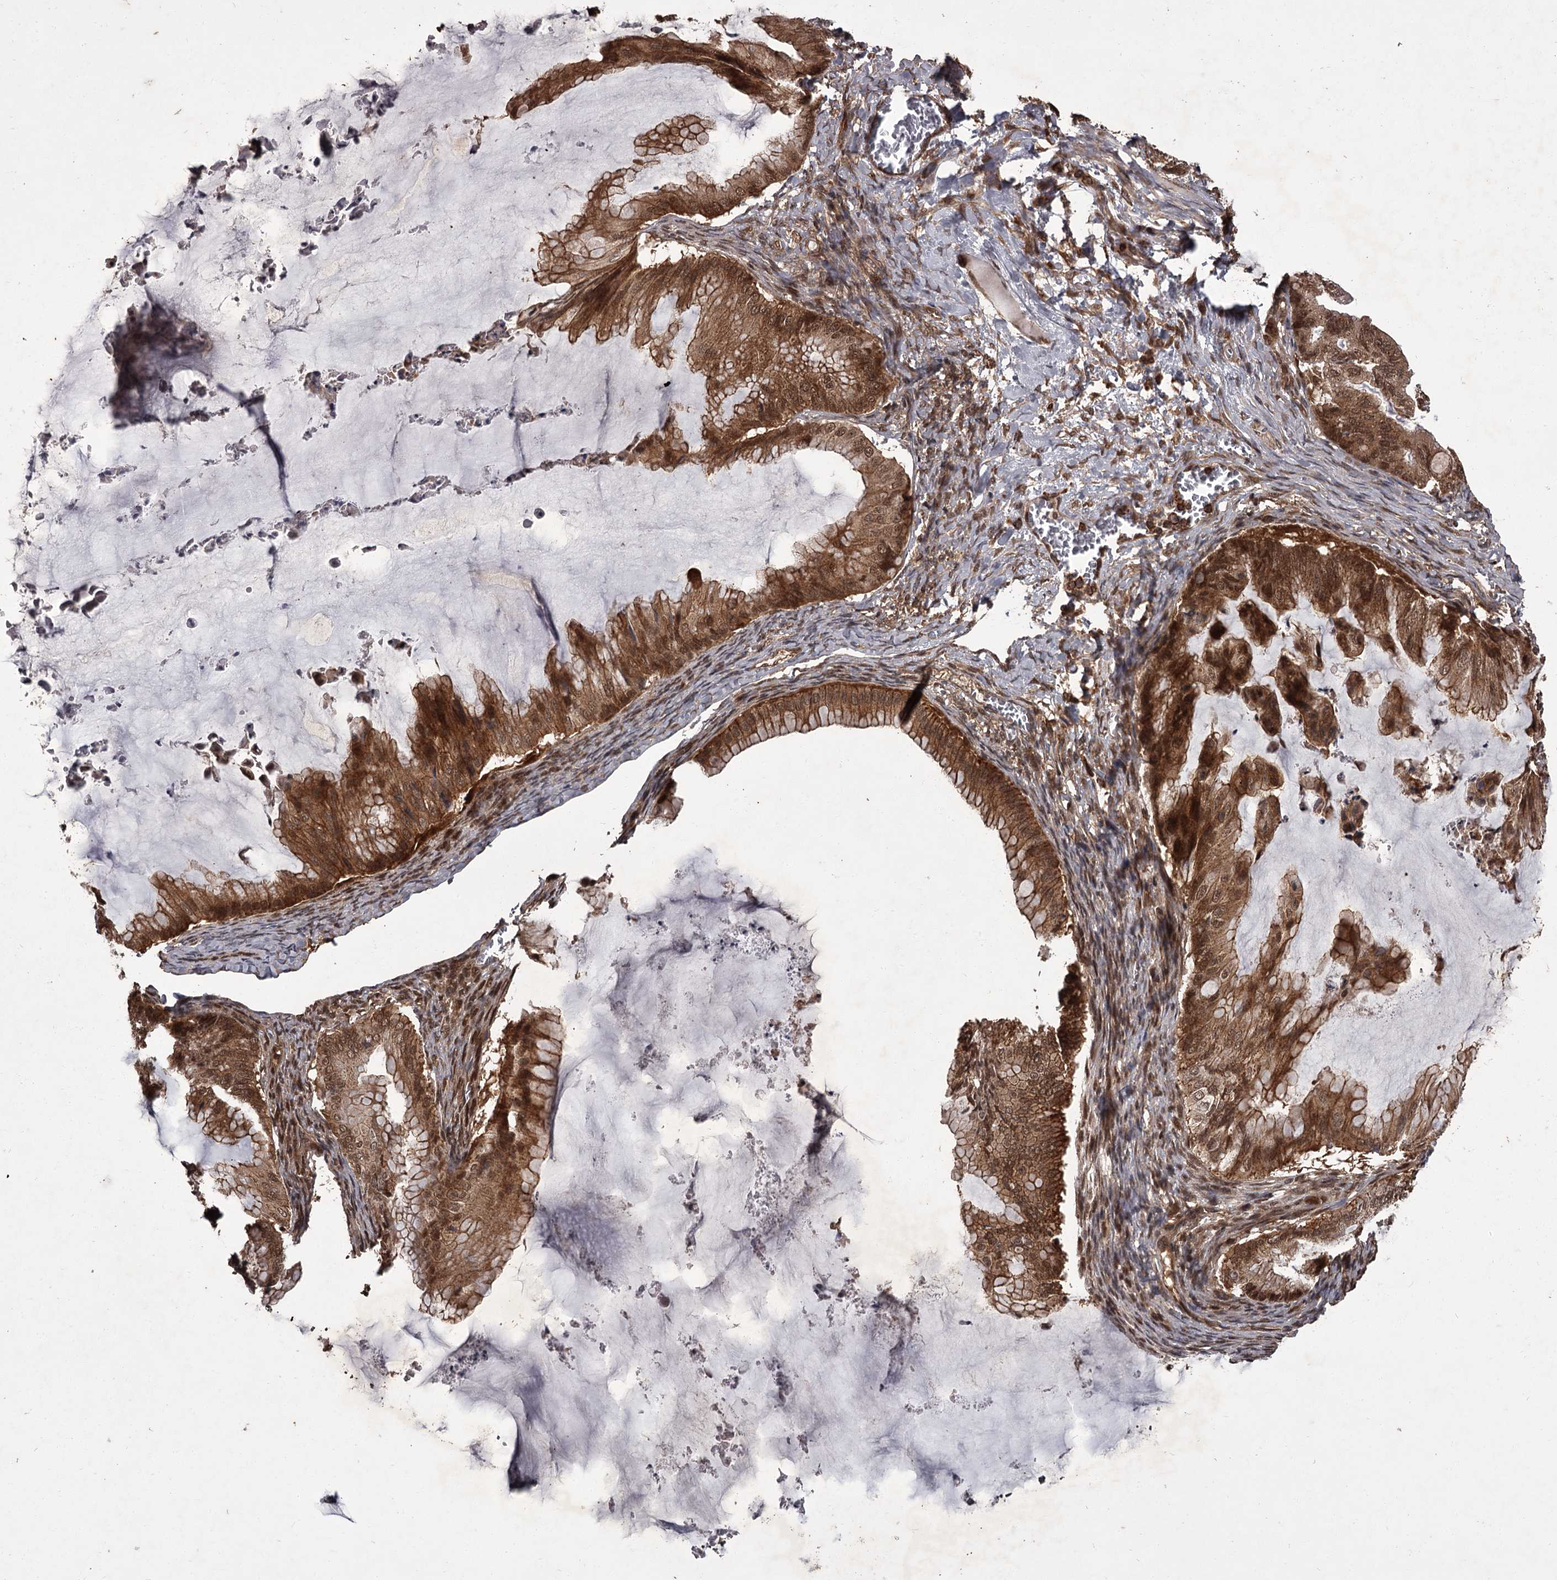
{"staining": {"intensity": "strong", "quantity": ">75%", "location": "cytoplasmic/membranous,nuclear"}, "tissue": "ovarian cancer", "cell_type": "Tumor cells", "image_type": "cancer", "snomed": [{"axis": "morphology", "description": "Cystadenocarcinoma, mucinous, NOS"}, {"axis": "topography", "description": "Ovary"}], "caption": "Human ovarian cancer stained with a protein marker shows strong staining in tumor cells.", "gene": "TBC1D23", "patient": {"sex": "female", "age": 71}}